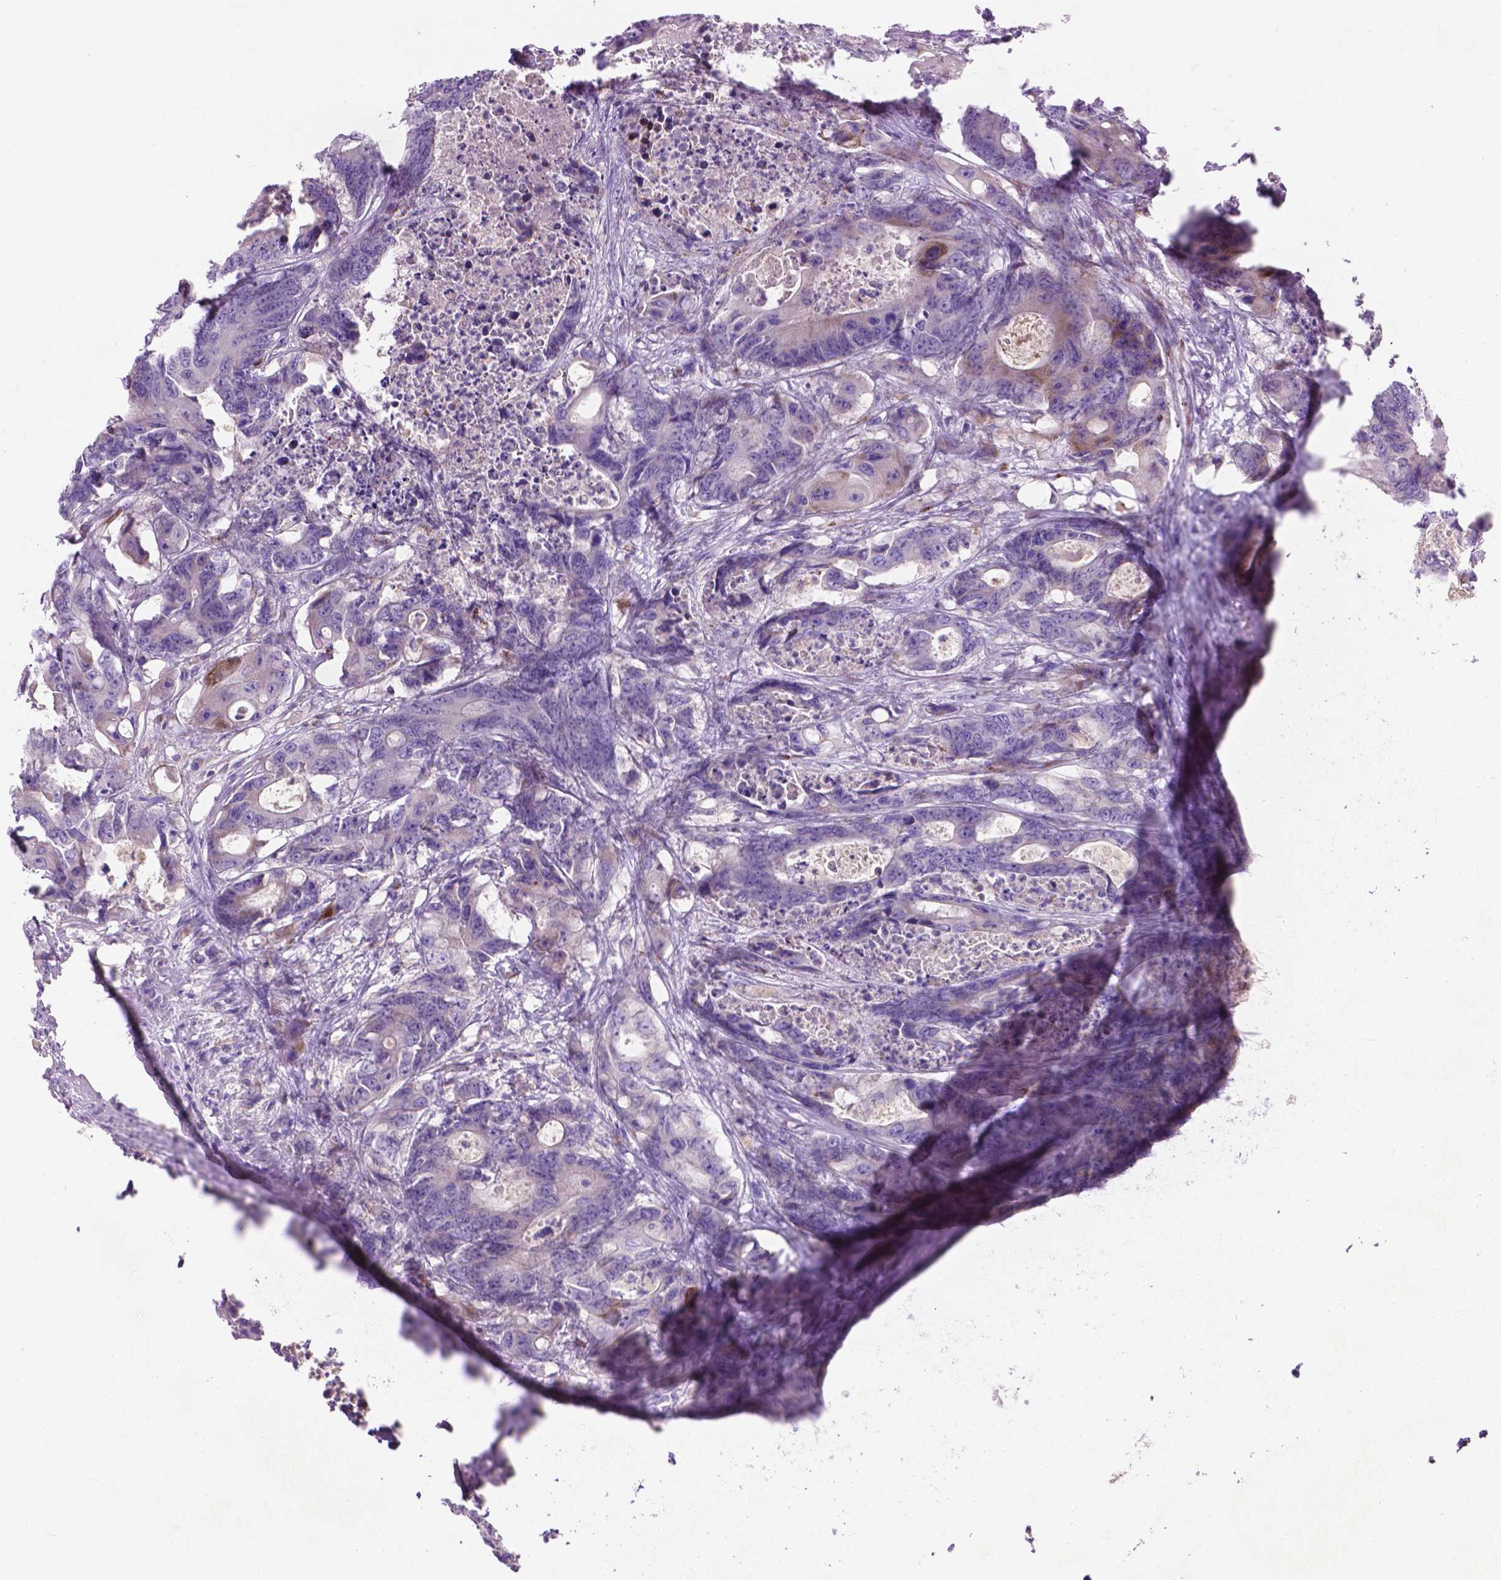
{"staining": {"intensity": "weak", "quantity": "<25%", "location": "cytoplasmic/membranous"}, "tissue": "colorectal cancer", "cell_type": "Tumor cells", "image_type": "cancer", "snomed": [{"axis": "morphology", "description": "Adenocarcinoma, NOS"}, {"axis": "topography", "description": "Rectum"}], "caption": "Immunohistochemical staining of colorectal adenocarcinoma exhibits no significant staining in tumor cells.", "gene": "NOXO1", "patient": {"sex": "male", "age": 54}}